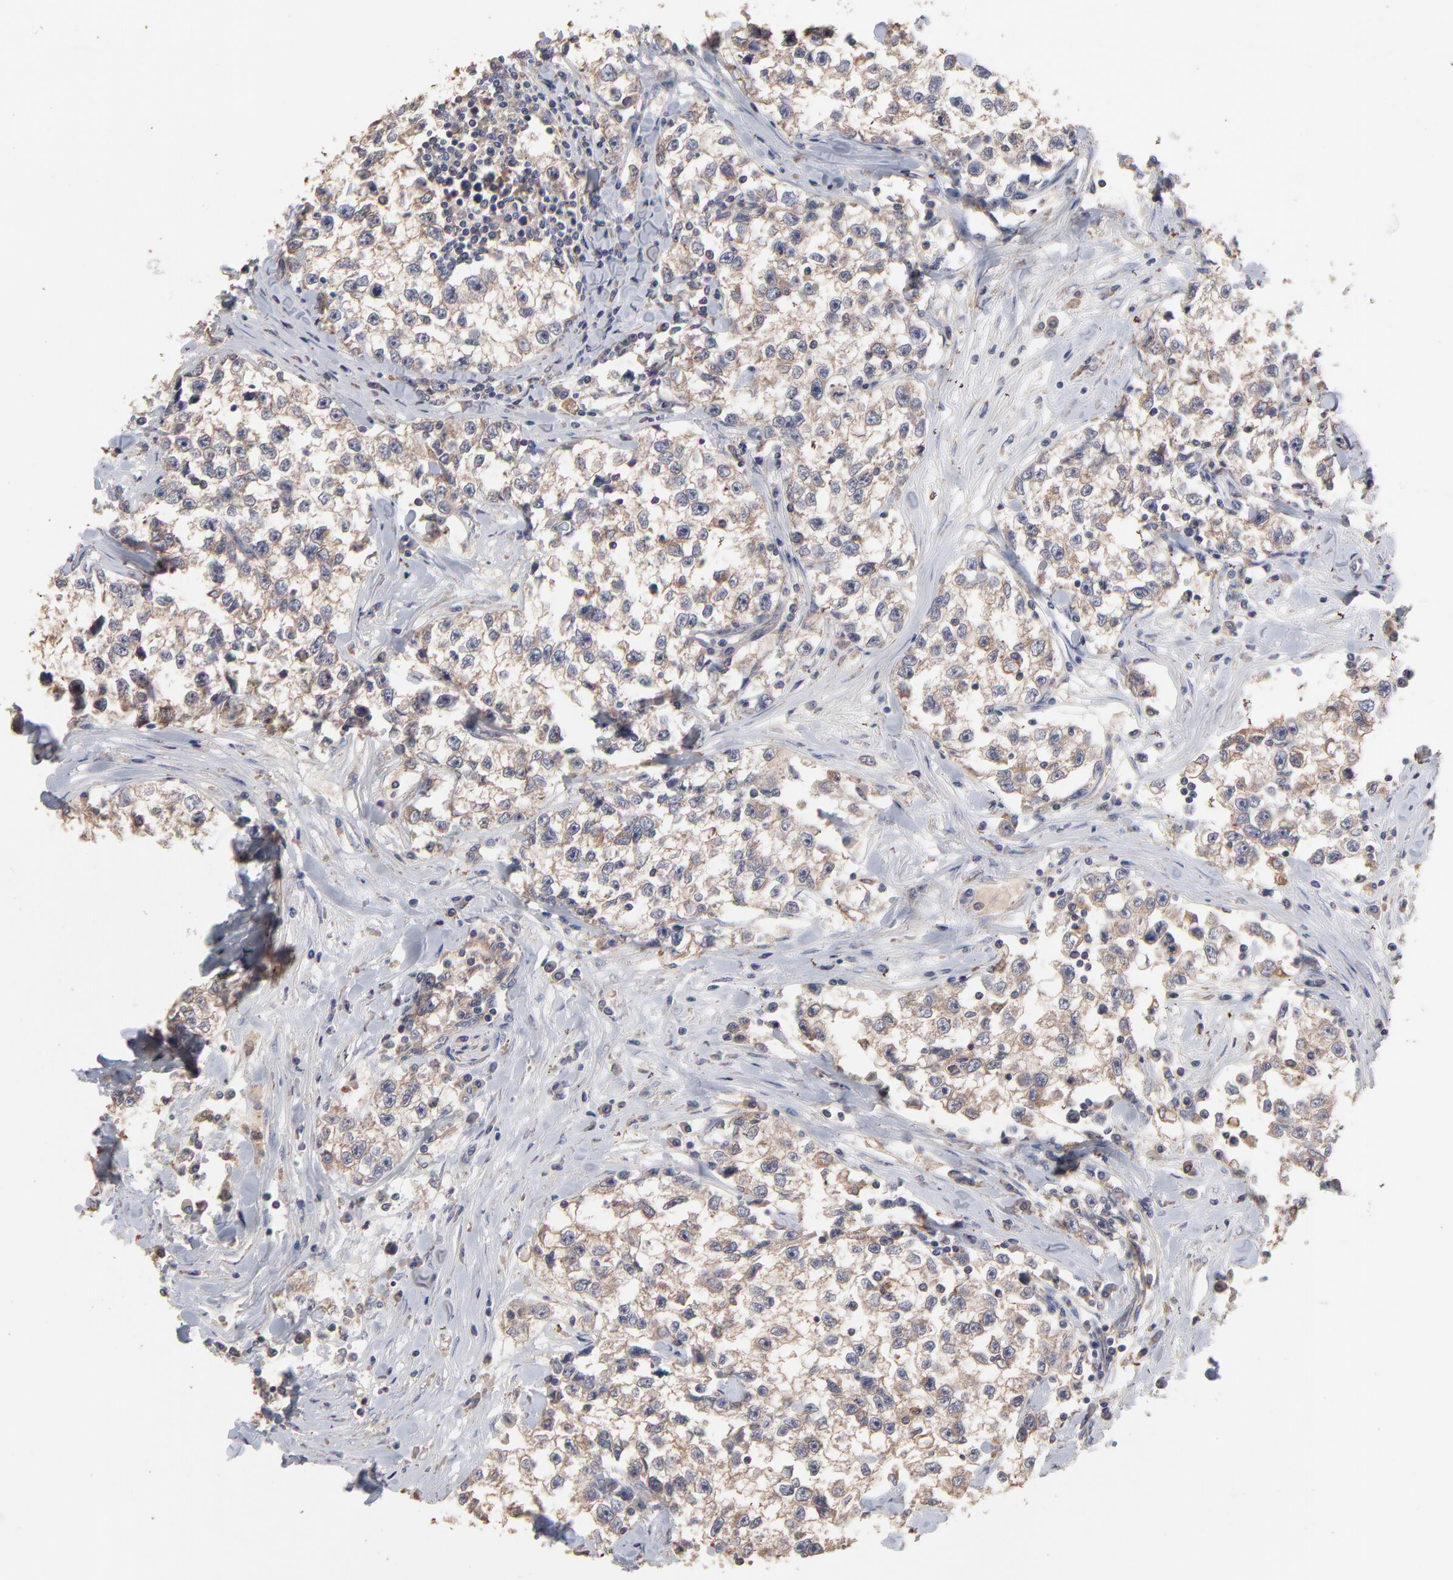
{"staining": {"intensity": "moderate", "quantity": ">75%", "location": "cytoplasmic/membranous"}, "tissue": "testis cancer", "cell_type": "Tumor cells", "image_type": "cancer", "snomed": [{"axis": "morphology", "description": "Seminoma, NOS"}, {"axis": "morphology", "description": "Carcinoma, Embryonal, NOS"}, {"axis": "topography", "description": "Testis"}], "caption": "The photomicrograph shows a brown stain indicating the presence of a protein in the cytoplasmic/membranous of tumor cells in testis cancer (seminoma). Nuclei are stained in blue.", "gene": "TANGO2", "patient": {"sex": "male", "age": 30}}